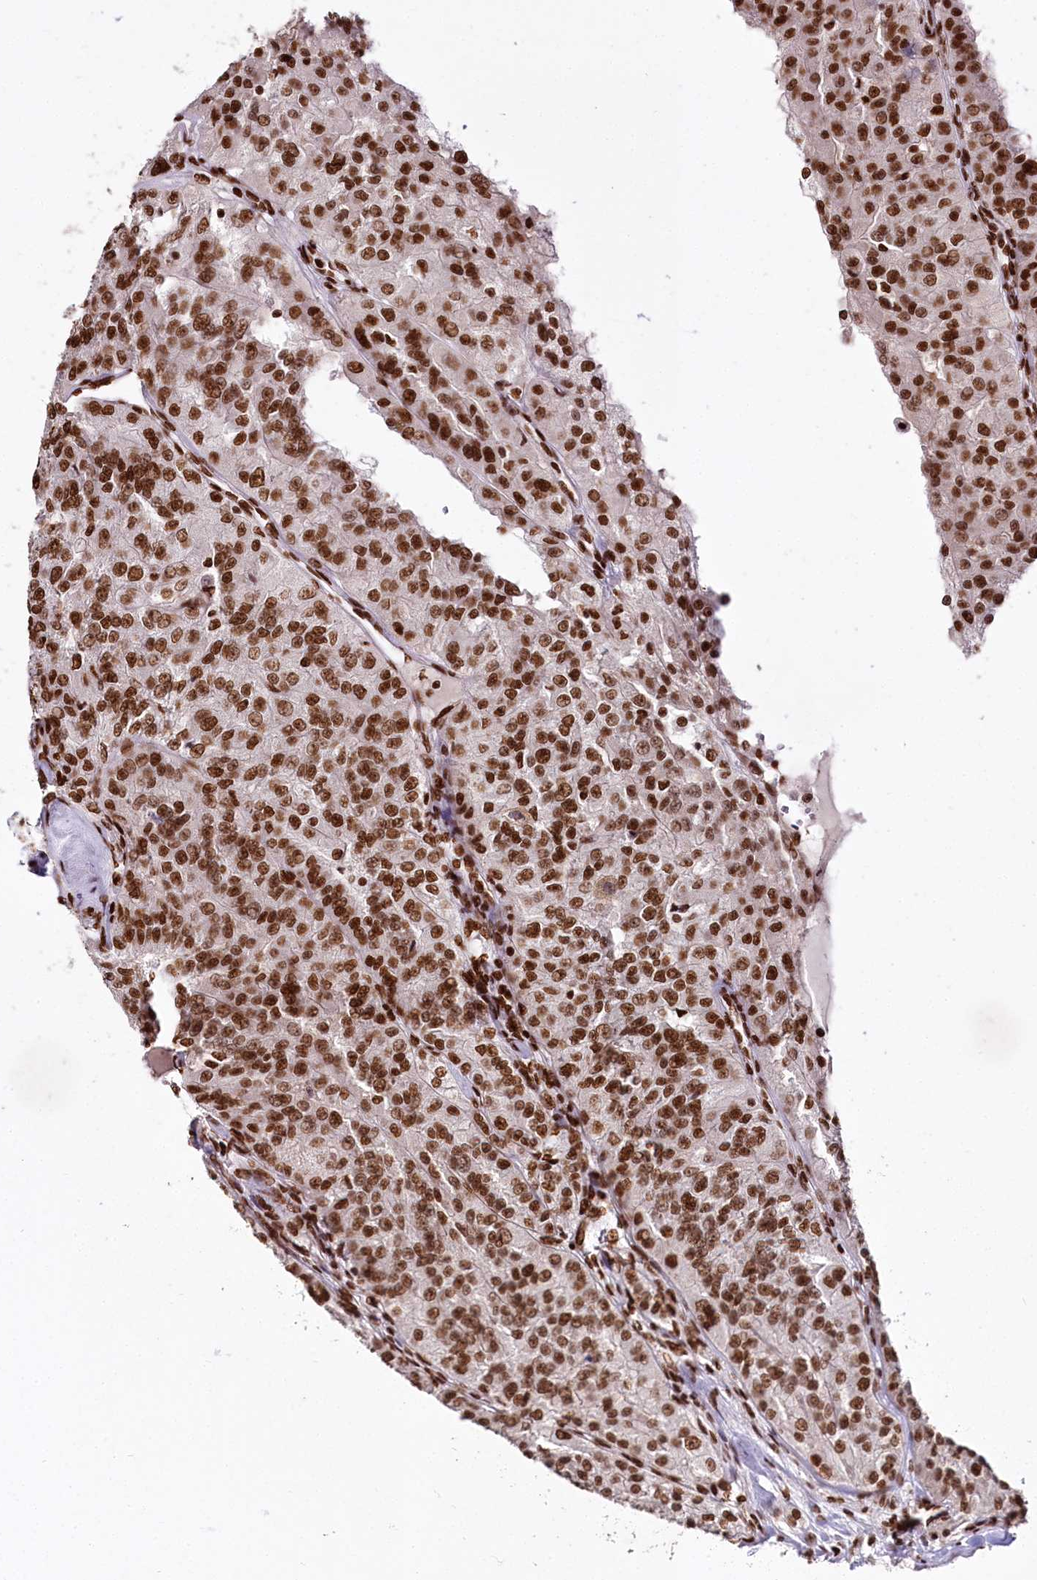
{"staining": {"intensity": "strong", "quantity": ">75%", "location": "nuclear"}, "tissue": "renal cancer", "cell_type": "Tumor cells", "image_type": "cancer", "snomed": [{"axis": "morphology", "description": "Adenocarcinoma, NOS"}, {"axis": "topography", "description": "Kidney"}], "caption": "High-magnification brightfield microscopy of renal adenocarcinoma stained with DAB (3,3'-diaminobenzidine) (brown) and counterstained with hematoxylin (blue). tumor cells exhibit strong nuclear expression is seen in approximately>75% of cells.", "gene": "SMARCE1", "patient": {"sex": "female", "age": 63}}